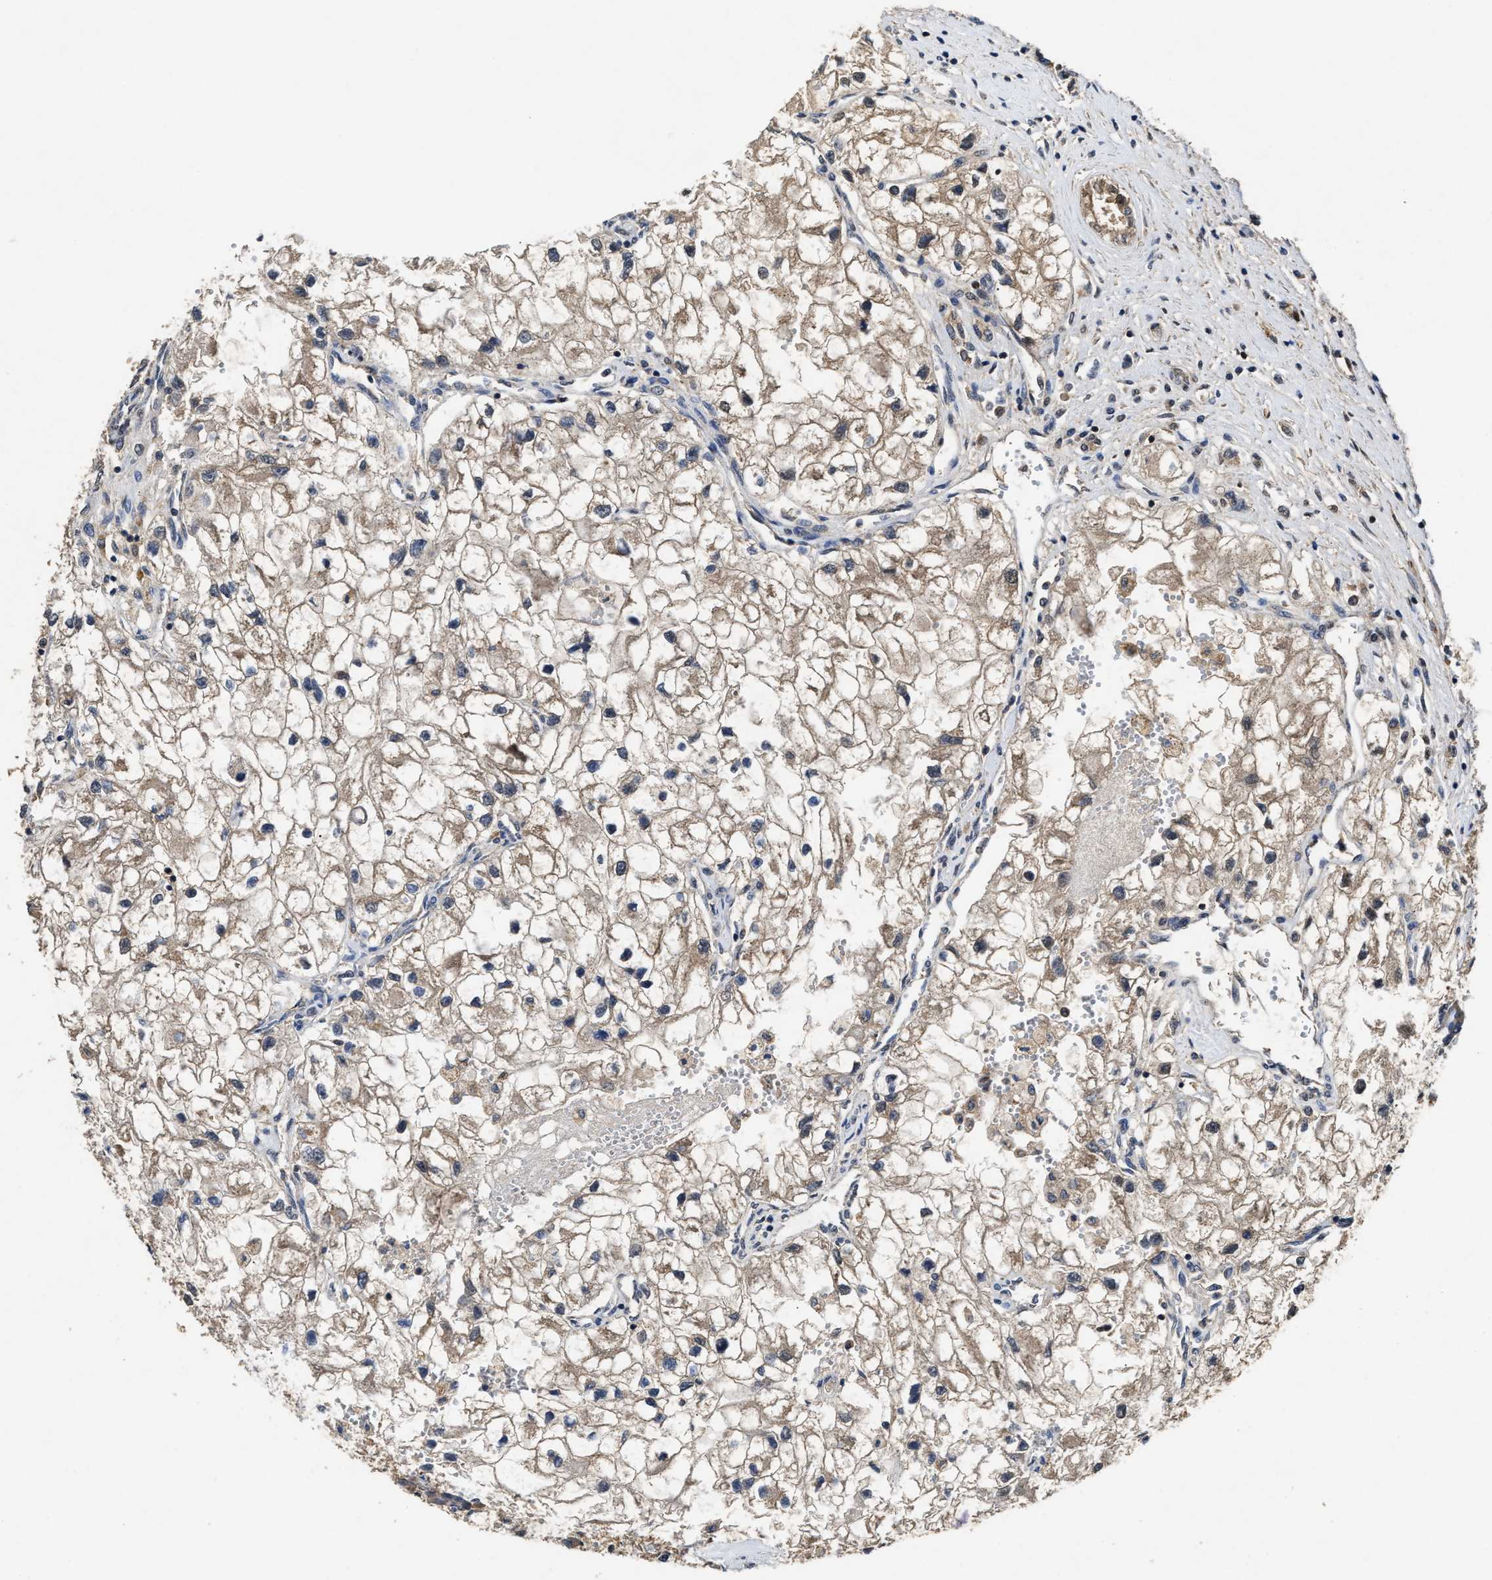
{"staining": {"intensity": "moderate", "quantity": "25%-75%", "location": "cytoplasmic/membranous,nuclear"}, "tissue": "renal cancer", "cell_type": "Tumor cells", "image_type": "cancer", "snomed": [{"axis": "morphology", "description": "Adenocarcinoma, NOS"}, {"axis": "topography", "description": "Kidney"}], "caption": "Immunohistochemistry (IHC) (DAB (3,3'-diaminobenzidine)) staining of human renal cancer demonstrates moderate cytoplasmic/membranous and nuclear protein staining in approximately 25%-75% of tumor cells. (Stains: DAB (3,3'-diaminobenzidine) in brown, nuclei in blue, Microscopy: brightfield microscopy at high magnification).", "gene": "ACAT2", "patient": {"sex": "female", "age": 70}}